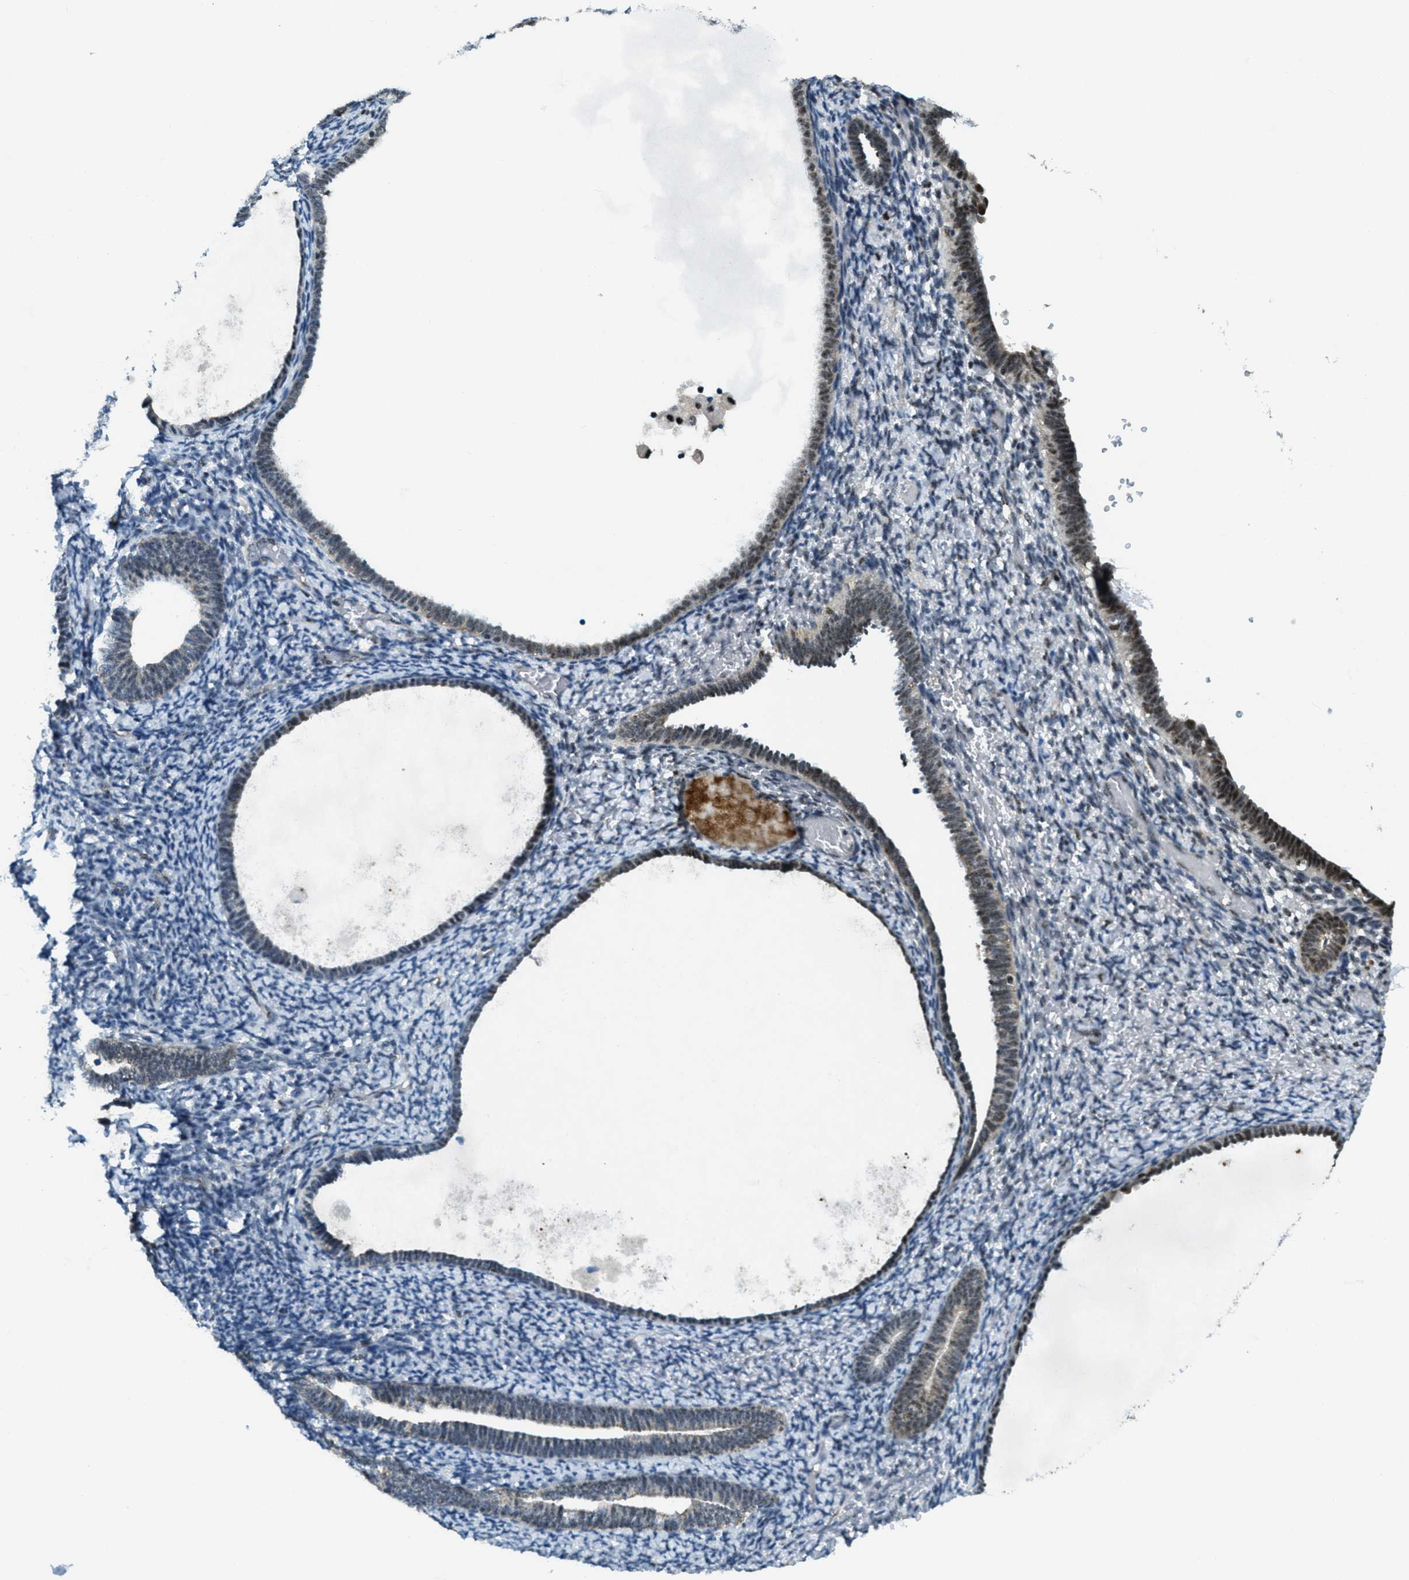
{"staining": {"intensity": "negative", "quantity": "none", "location": "none"}, "tissue": "endometrium", "cell_type": "Cells in endometrial stroma", "image_type": "normal", "snomed": [{"axis": "morphology", "description": "Normal tissue, NOS"}, {"axis": "topography", "description": "Endometrium"}], "caption": "Immunohistochemistry image of benign endometrium: endometrium stained with DAB (3,3'-diaminobenzidine) shows no significant protein positivity in cells in endometrial stroma.", "gene": "SP100", "patient": {"sex": "female", "age": 66}}